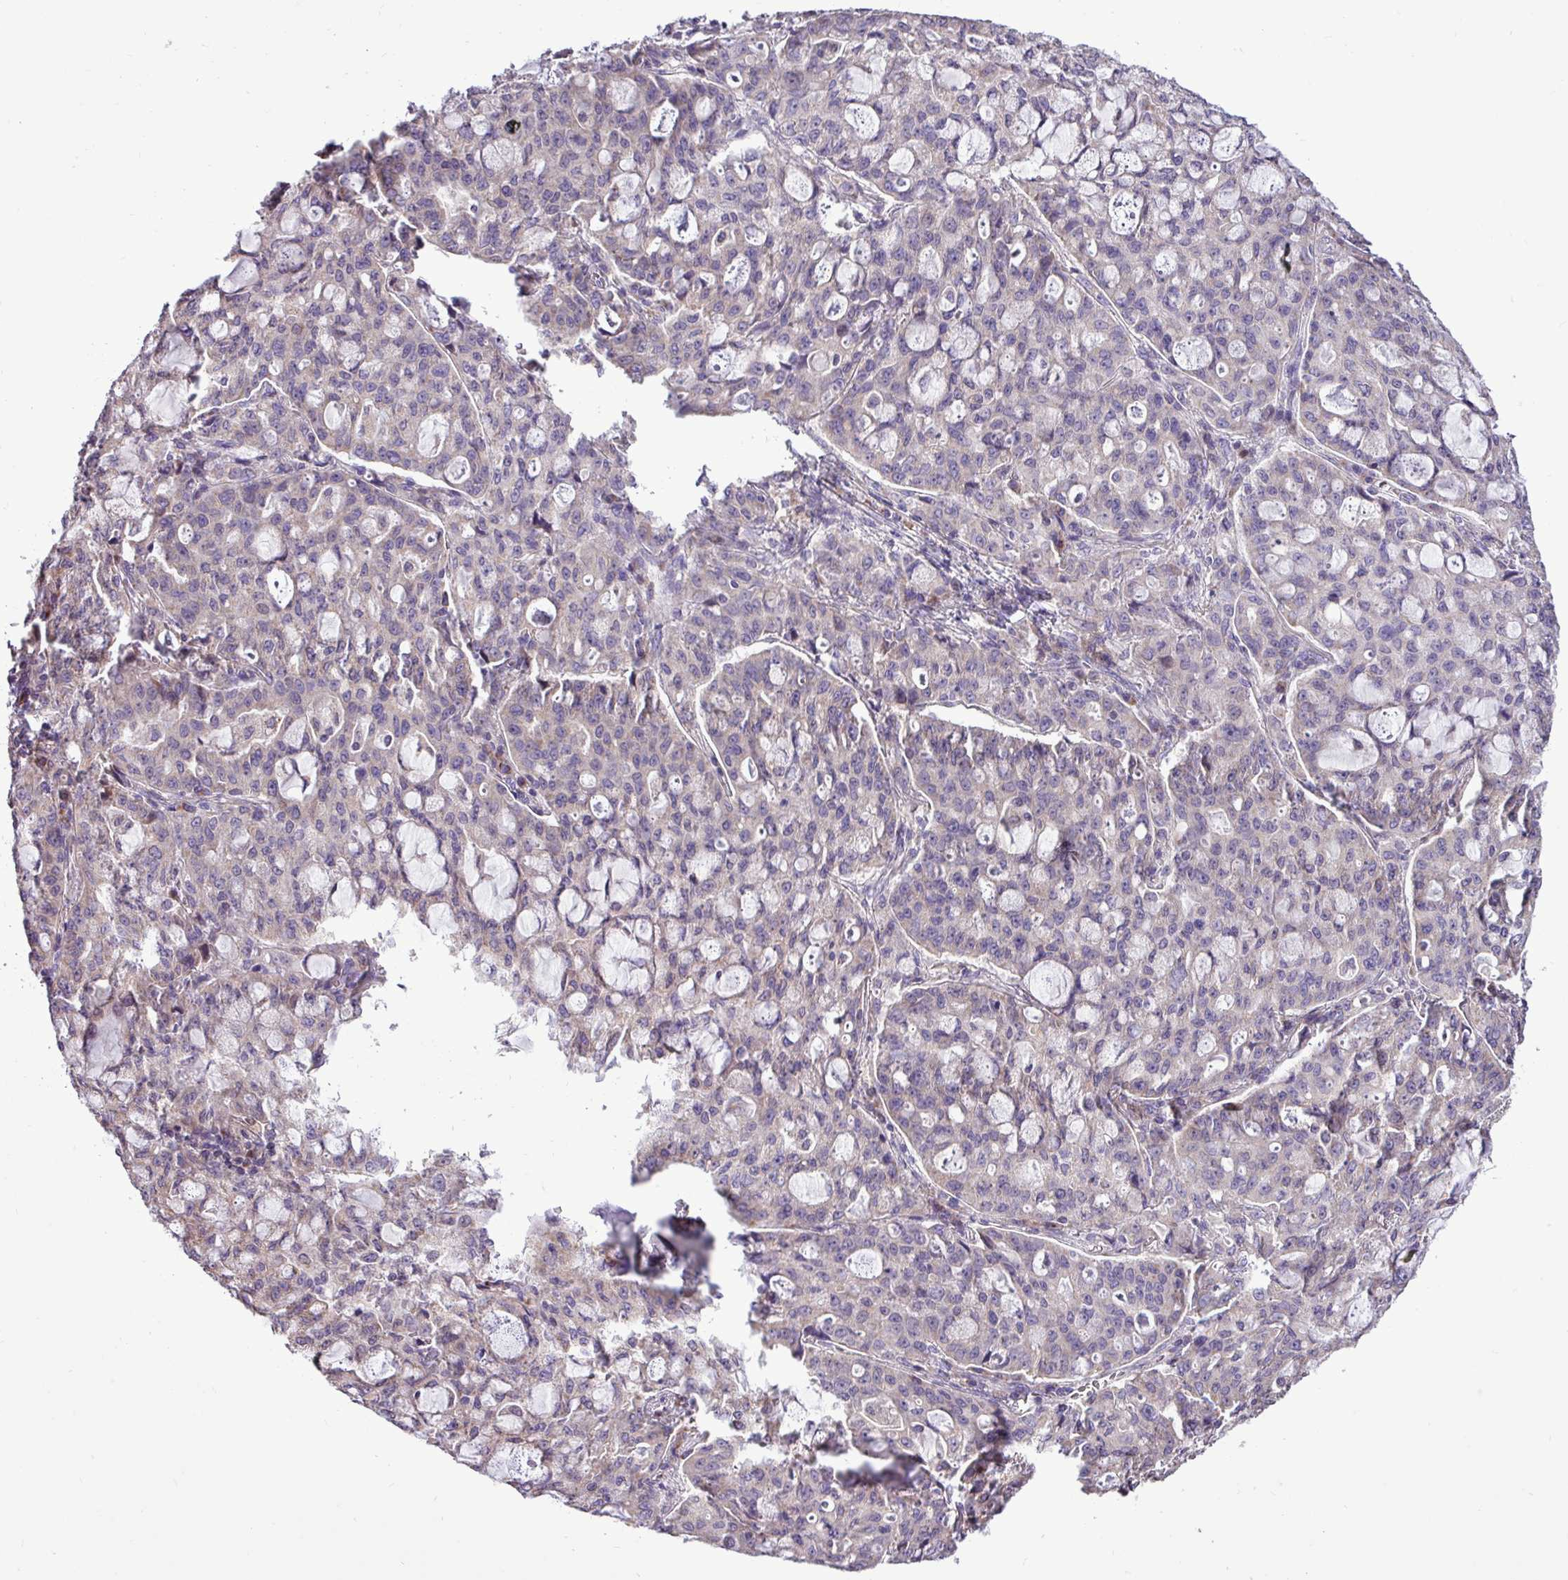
{"staining": {"intensity": "negative", "quantity": "none", "location": "none"}, "tissue": "lung cancer", "cell_type": "Tumor cells", "image_type": "cancer", "snomed": [{"axis": "morphology", "description": "Adenocarcinoma, NOS"}, {"axis": "topography", "description": "Lung"}], "caption": "This is a image of IHC staining of adenocarcinoma (lung), which shows no expression in tumor cells.", "gene": "FAM183A", "patient": {"sex": "female", "age": 44}}